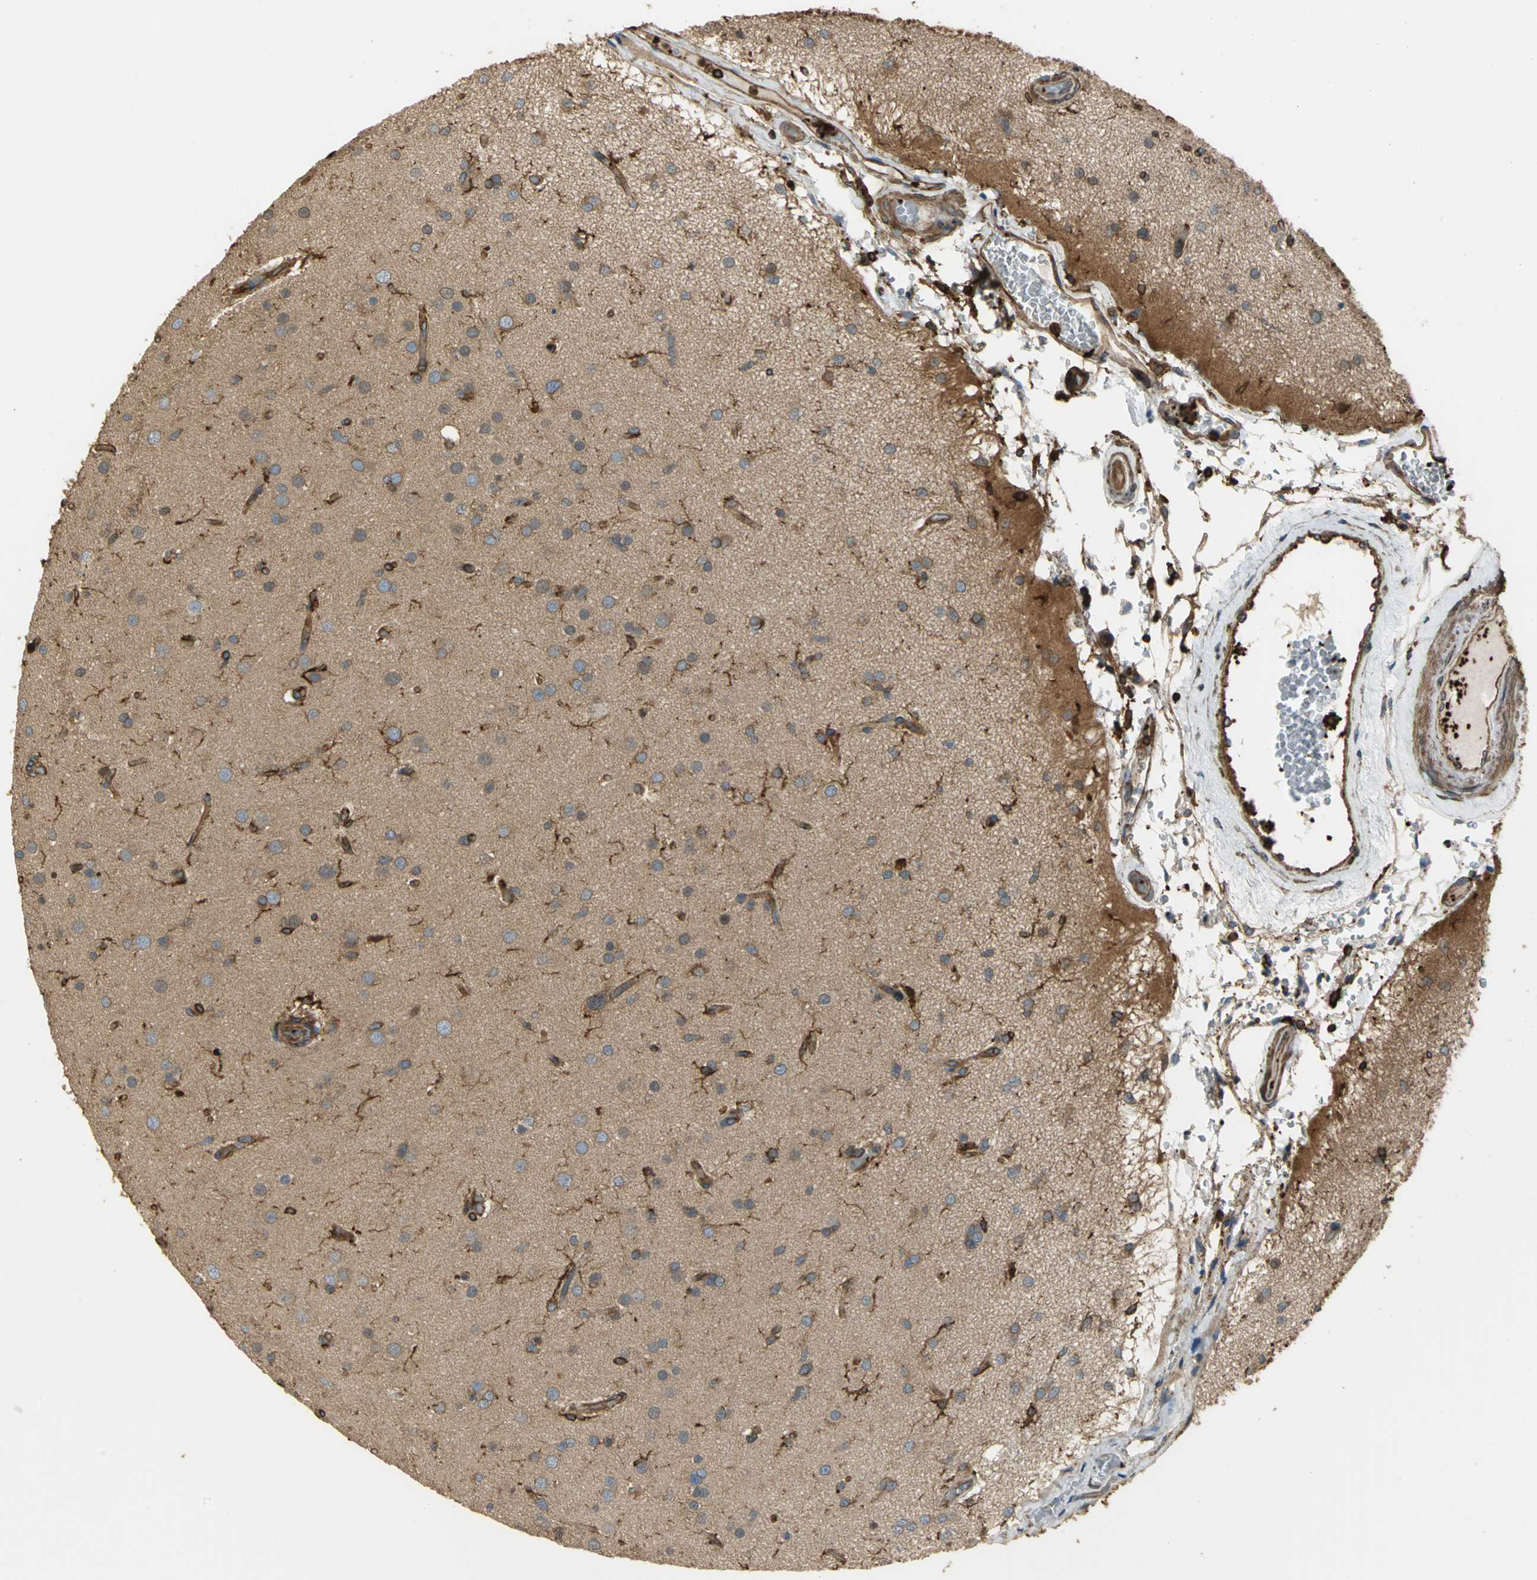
{"staining": {"intensity": "strong", "quantity": "25%-75%", "location": "cytoplasmic/membranous"}, "tissue": "glioma", "cell_type": "Tumor cells", "image_type": "cancer", "snomed": [{"axis": "morphology", "description": "Glioma, malignant, High grade"}, {"axis": "topography", "description": "Brain"}], "caption": "Protein expression by immunohistochemistry shows strong cytoplasmic/membranous positivity in approximately 25%-75% of tumor cells in high-grade glioma (malignant).", "gene": "TLN1", "patient": {"sex": "male", "age": 33}}